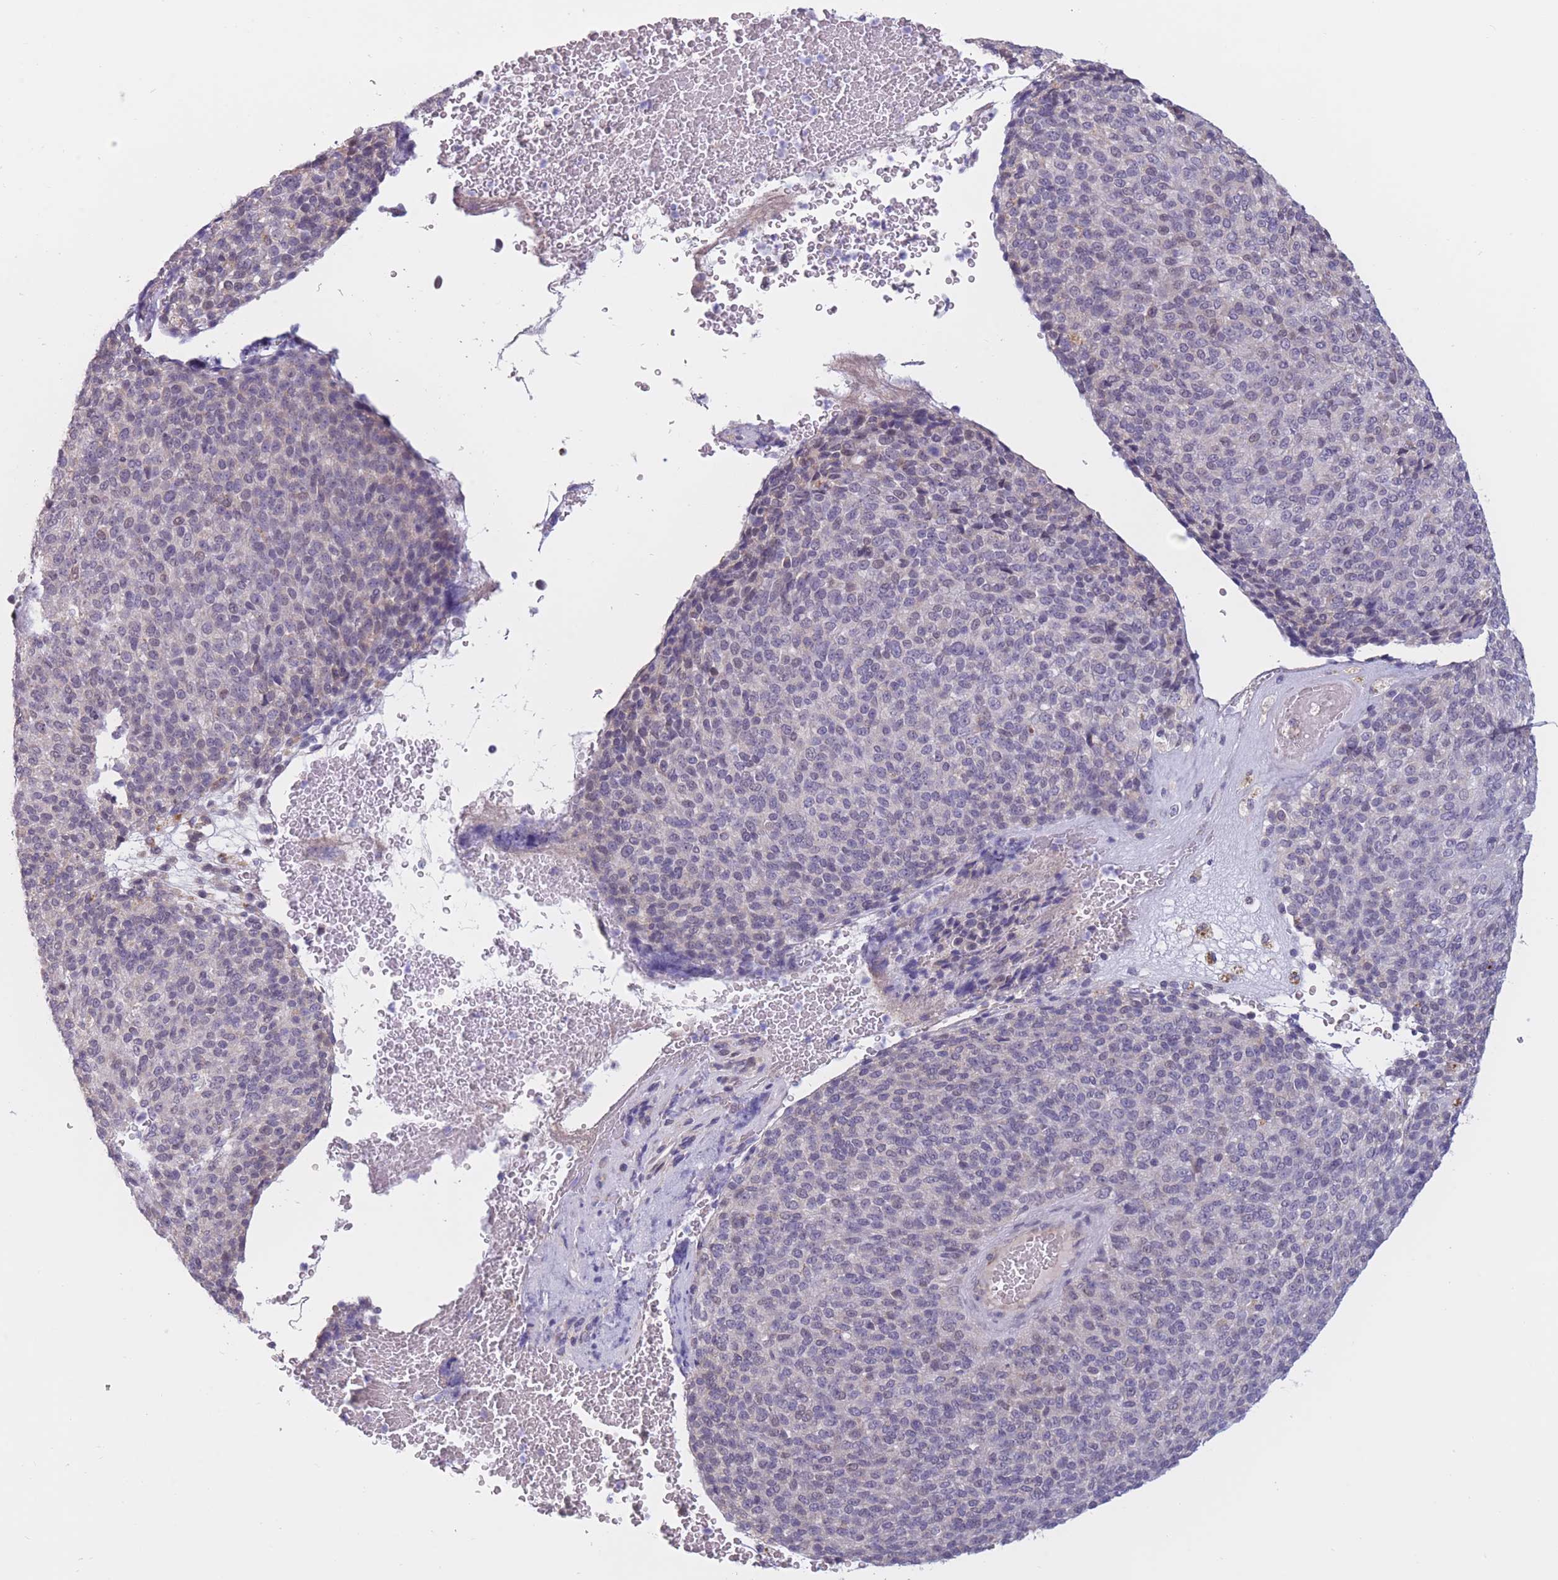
{"staining": {"intensity": "negative", "quantity": "none", "location": "none"}, "tissue": "melanoma", "cell_type": "Tumor cells", "image_type": "cancer", "snomed": [{"axis": "morphology", "description": "Malignant melanoma, Metastatic site"}, {"axis": "topography", "description": "Brain"}], "caption": "A high-resolution photomicrograph shows IHC staining of malignant melanoma (metastatic site), which displays no significant positivity in tumor cells.", "gene": "COL27A1", "patient": {"sex": "female", "age": 56}}